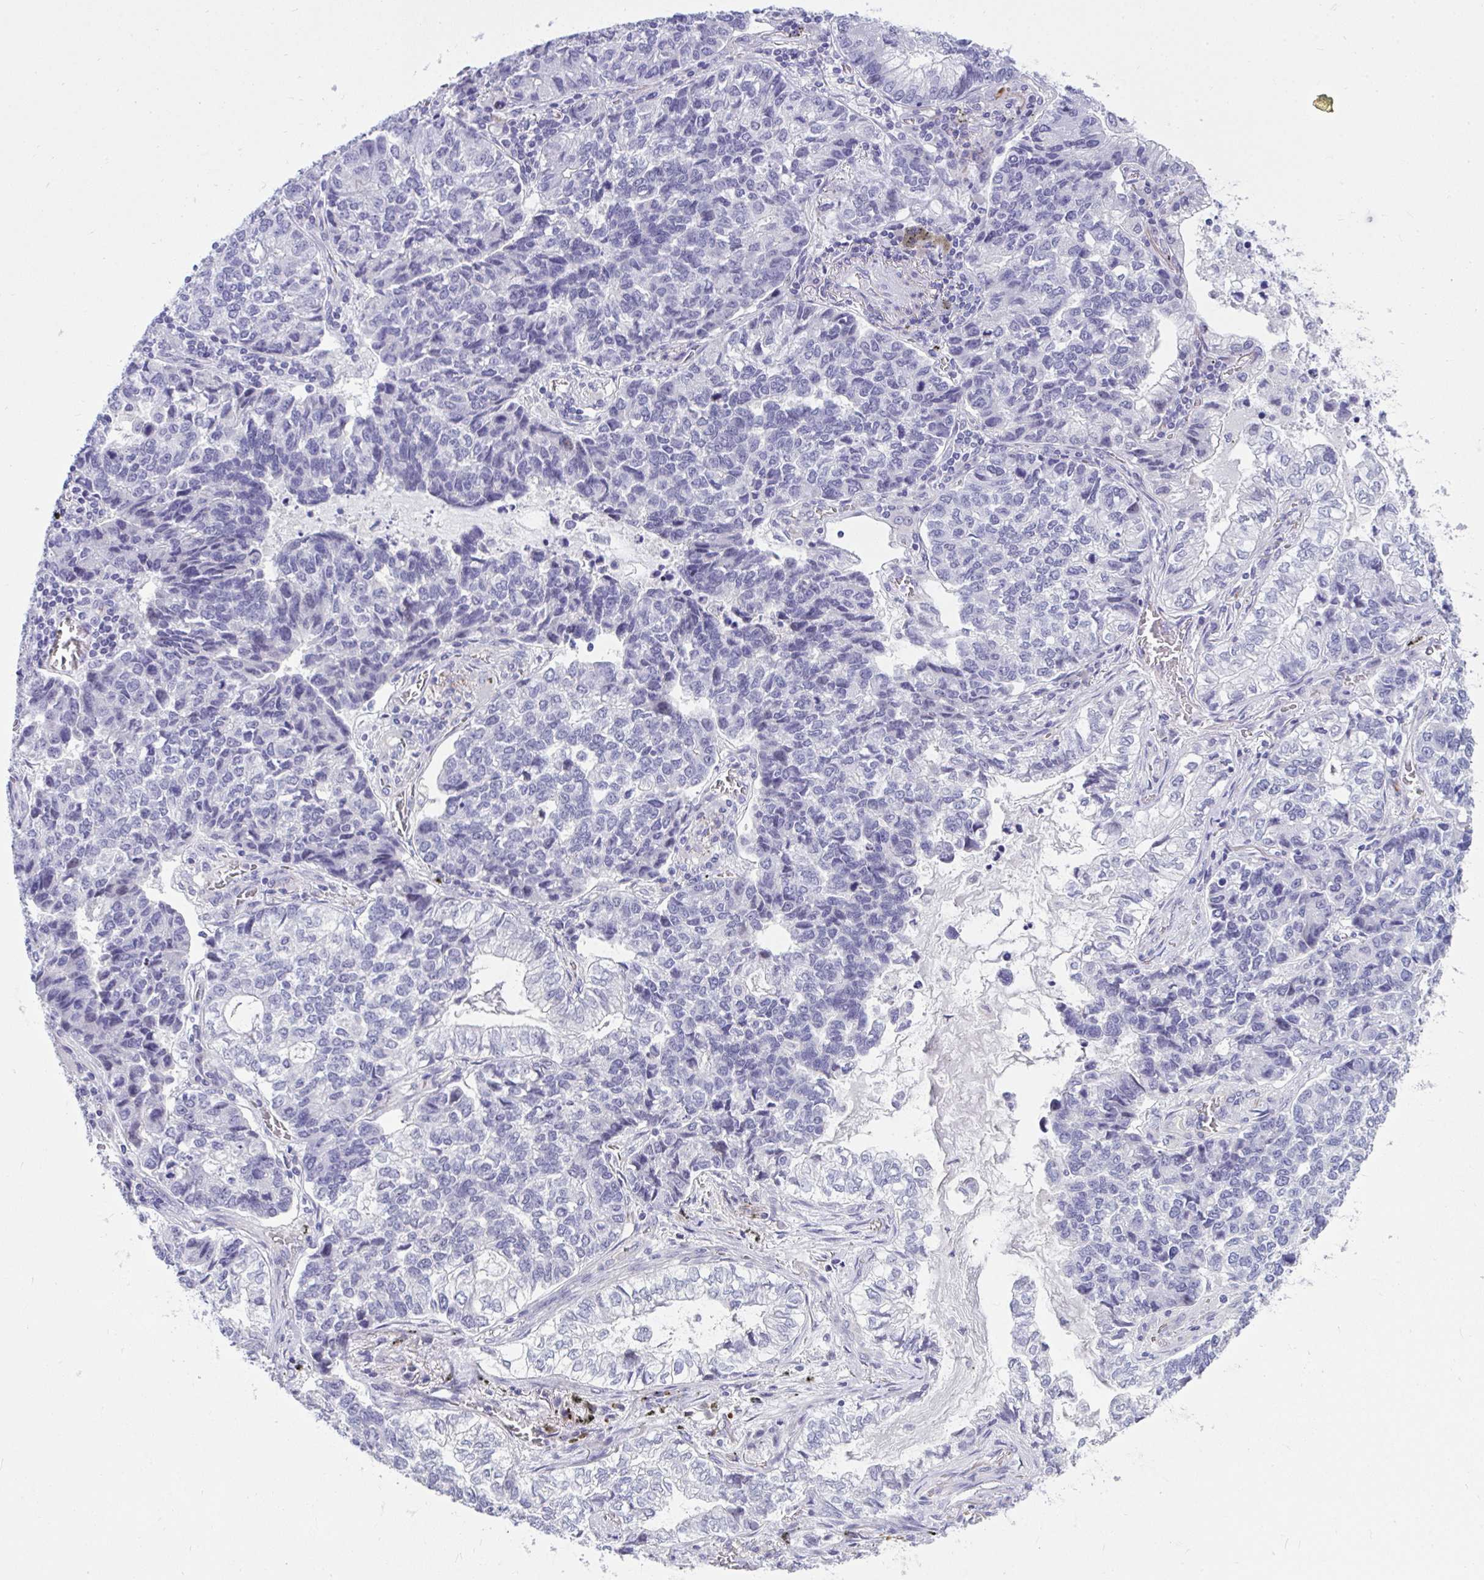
{"staining": {"intensity": "negative", "quantity": "none", "location": "none"}, "tissue": "lung cancer", "cell_type": "Tumor cells", "image_type": "cancer", "snomed": [{"axis": "morphology", "description": "Adenocarcinoma, NOS"}, {"axis": "topography", "description": "Lymph node"}, {"axis": "topography", "description": "Lung"}], "caption": "A photomicrograph of human lung cancer is negative for staining in tumor cells. The staining was performed using DAB to visualize the protein expression in brown, while the nuclei were stained in blue with hematoxylin (Magnification: 20x).", "gene": "LRRC36", "patient": {"sex": "male", "age": 66}}